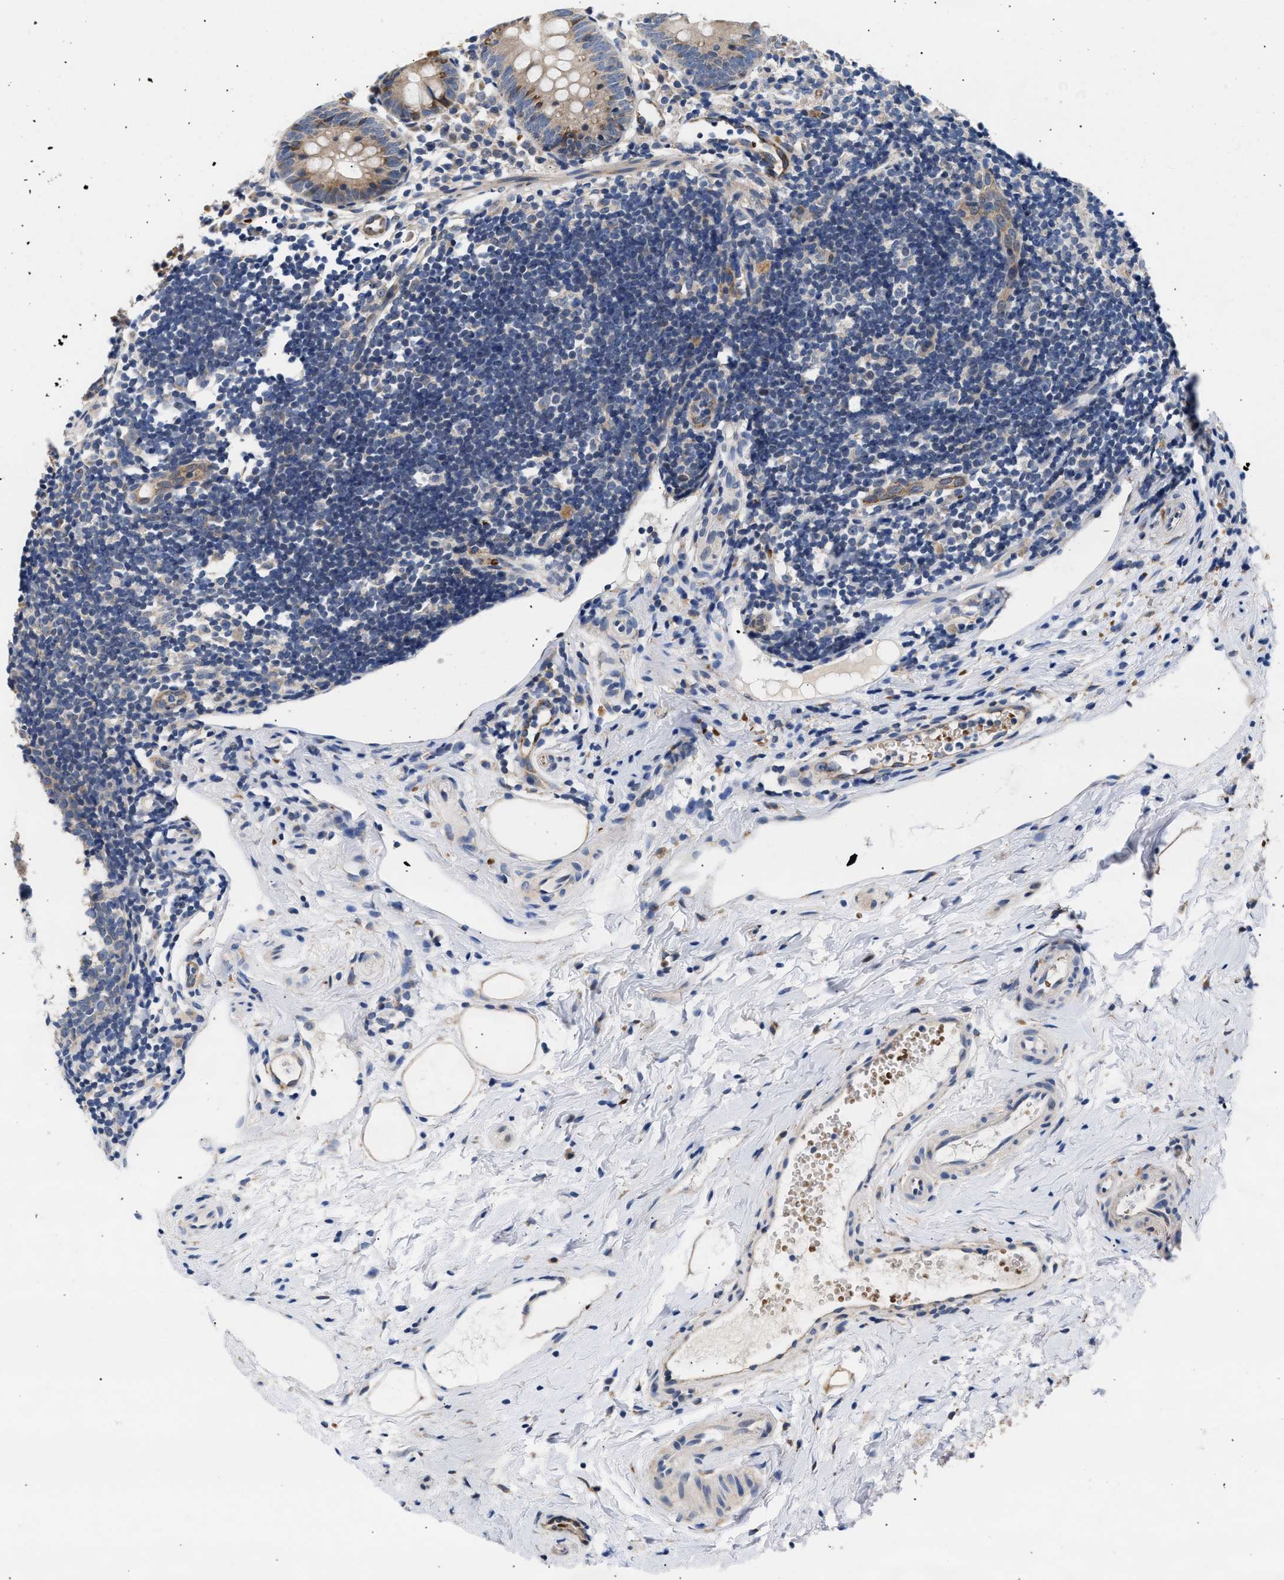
{"staining": {"intensity": "moderate", "quantity": ">75%", "location": "cytoplasmic/membranous"}, "tissue": "appendix", "cell_type": "Glandular cells", "image_type": "normal", "snomed": [{"axis": "morphology", "description": "Normal tissue, NOS"}, {"axis": "topography", "description": "Appendix"}], "caption": "Moderate cytoplasmic/membranous staining for a protein is seen in about >75% of glandular cells of normal appendix using immunohistochemistry.", "gene": "RINT1", "patient": {"sex": "female", "age": 20}}